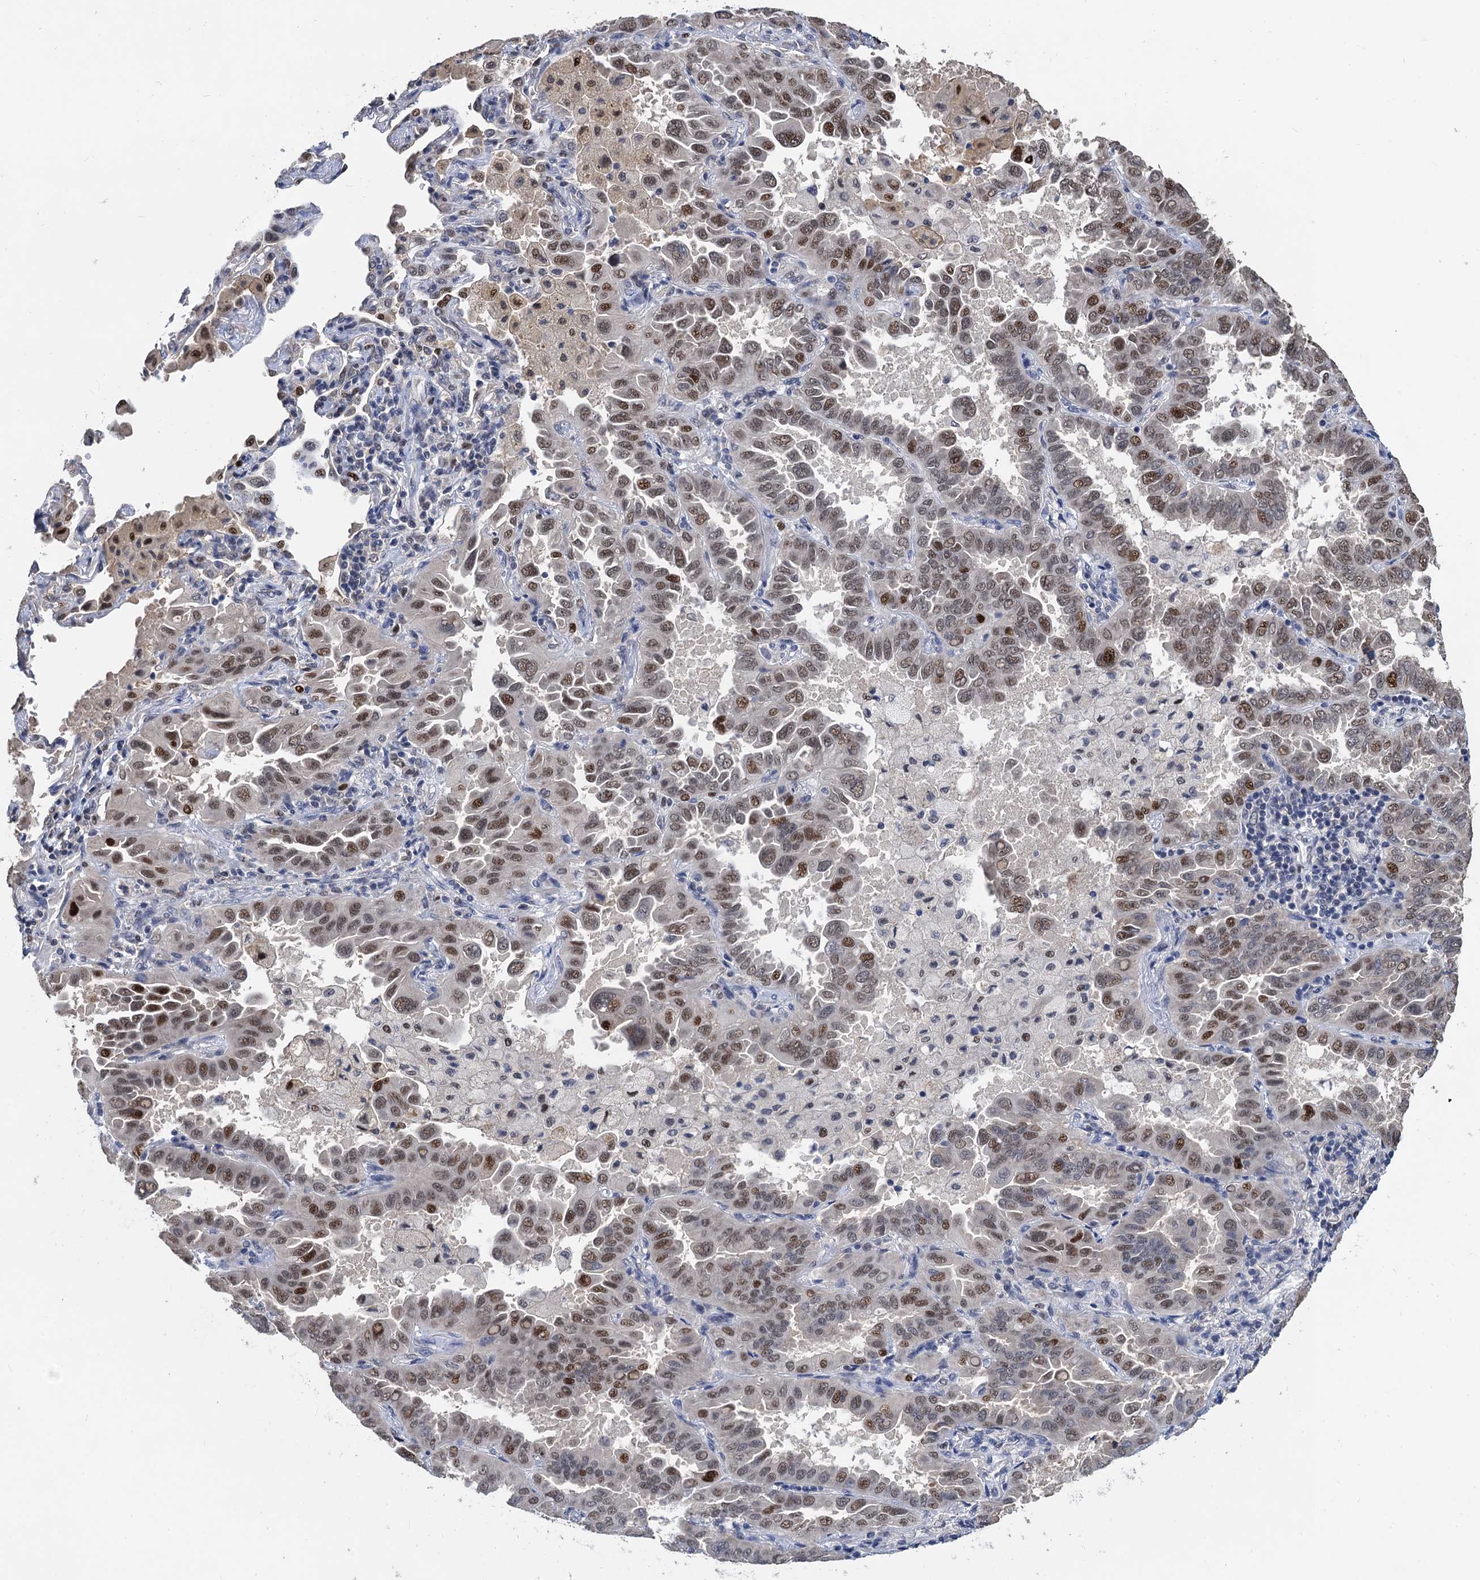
{"staining": {"intensity": "moderate", "quantity": ">75%", "location": "nuclear"}, "tissue": "lung cancer", "cell_type": "Tumor cells", "image_type": "cancer", "snomed": [{"axis": "morphology", "description": "Adenocarcinoma, NOS"}, {"axis": "topography", "description": "Lung"}], "caption": "Immunohistochemistry (IHC) micrograph of human lung cancer (adenocarcinoma) stained for a protein (brown), which demonstrates medium levels of moderate nuclear staining in approximately >75% of tumor cells.", "gene": "TSEN34", "patient": {"sex": "male", "age": 64}}